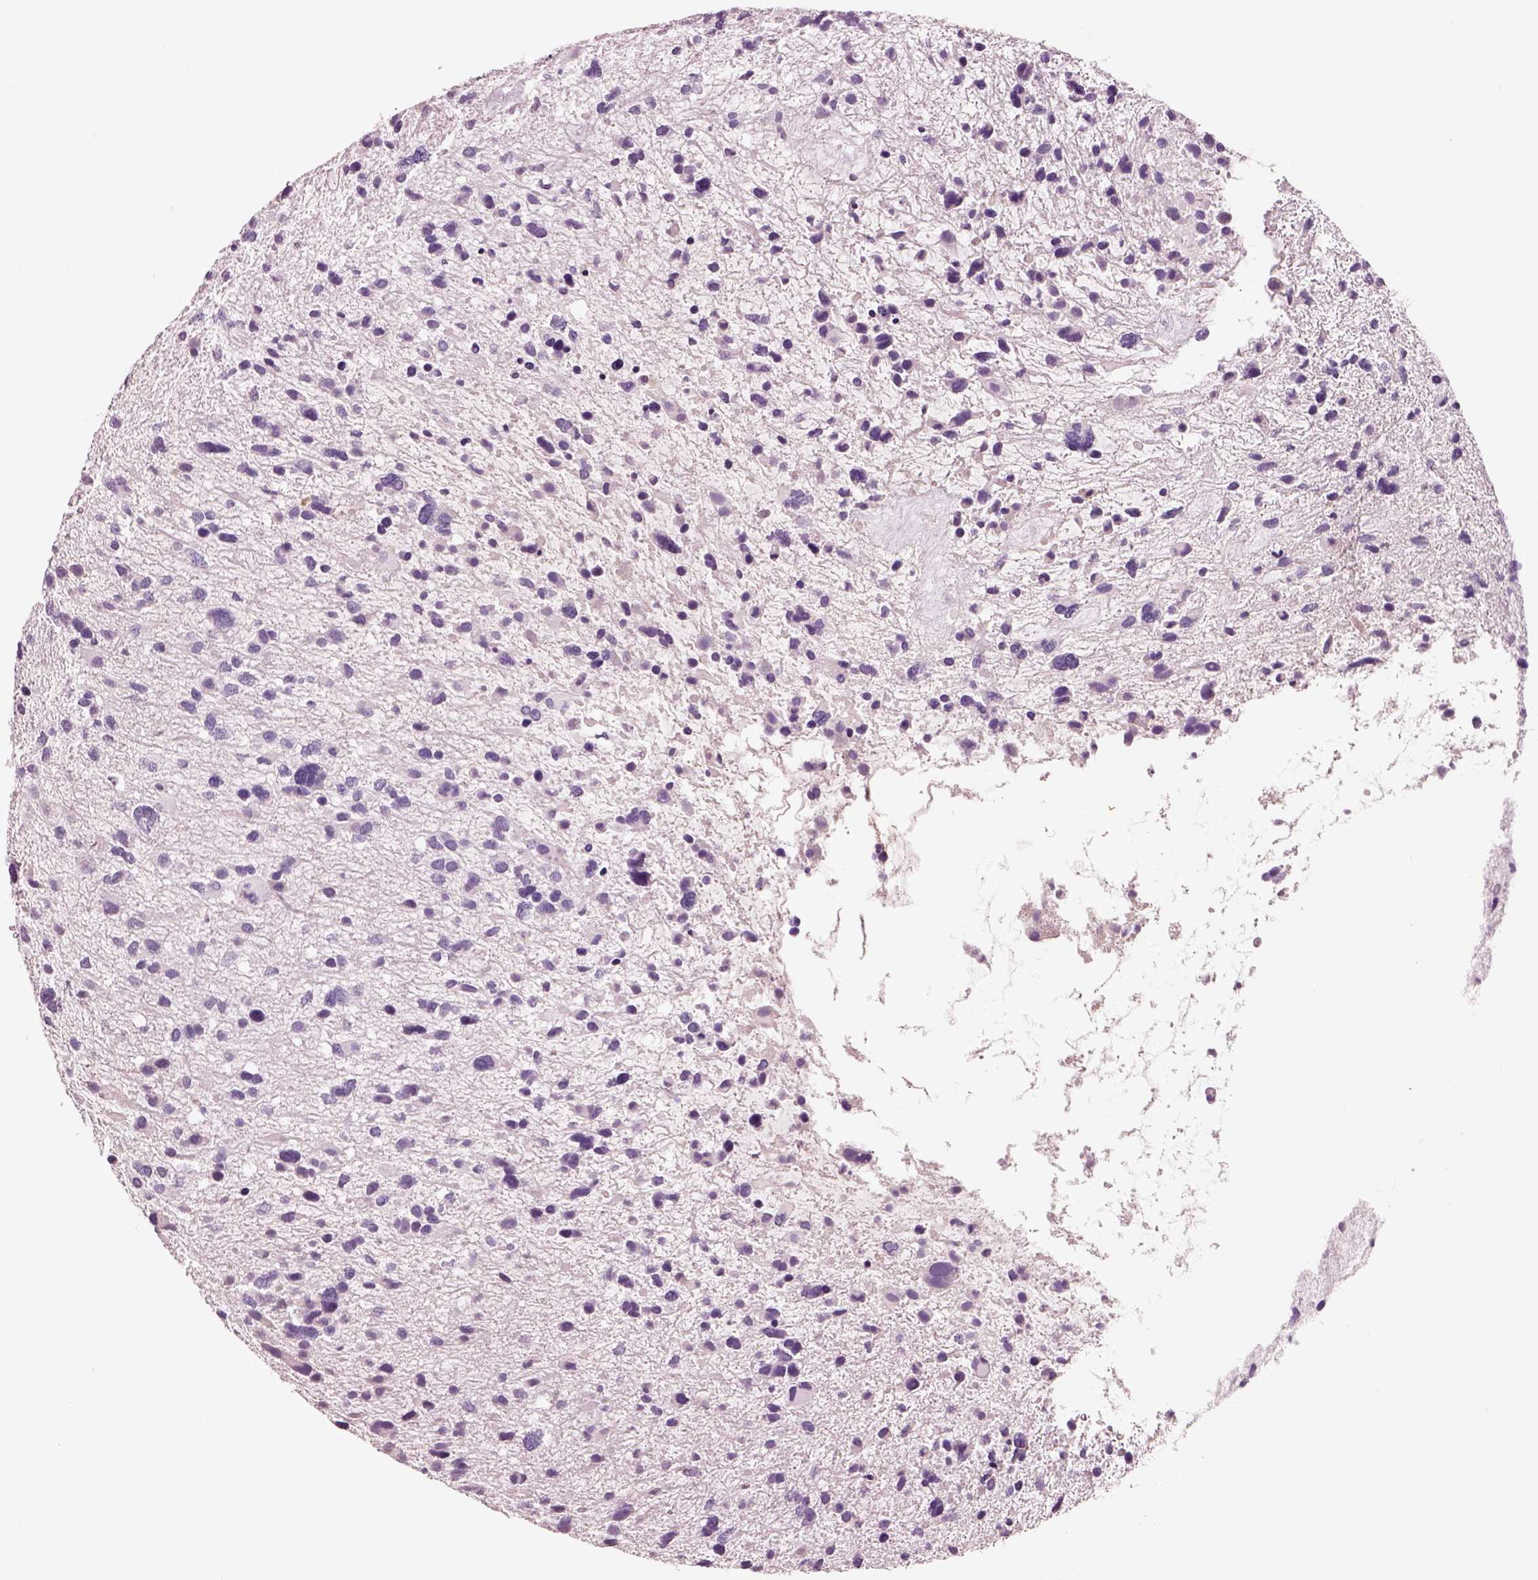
{"staining": {"intensity": "negative", "quantity": "none", "location": "none"}, "tissue": "glioma", "cell_type": "Tumor cells", "image_type": "cancer", "snomed": [{"axis": "morphology", "description": "Glioma, malignant, High grade"}, {"axis": "topography", "description": "Brain"}], "caption": "Immunohistochemistry of human high-grade glioma (malignant) displays no positivity in tumor cells.", "gene": "IGLL1", "patient": {"sex": "female", "age": 11}}